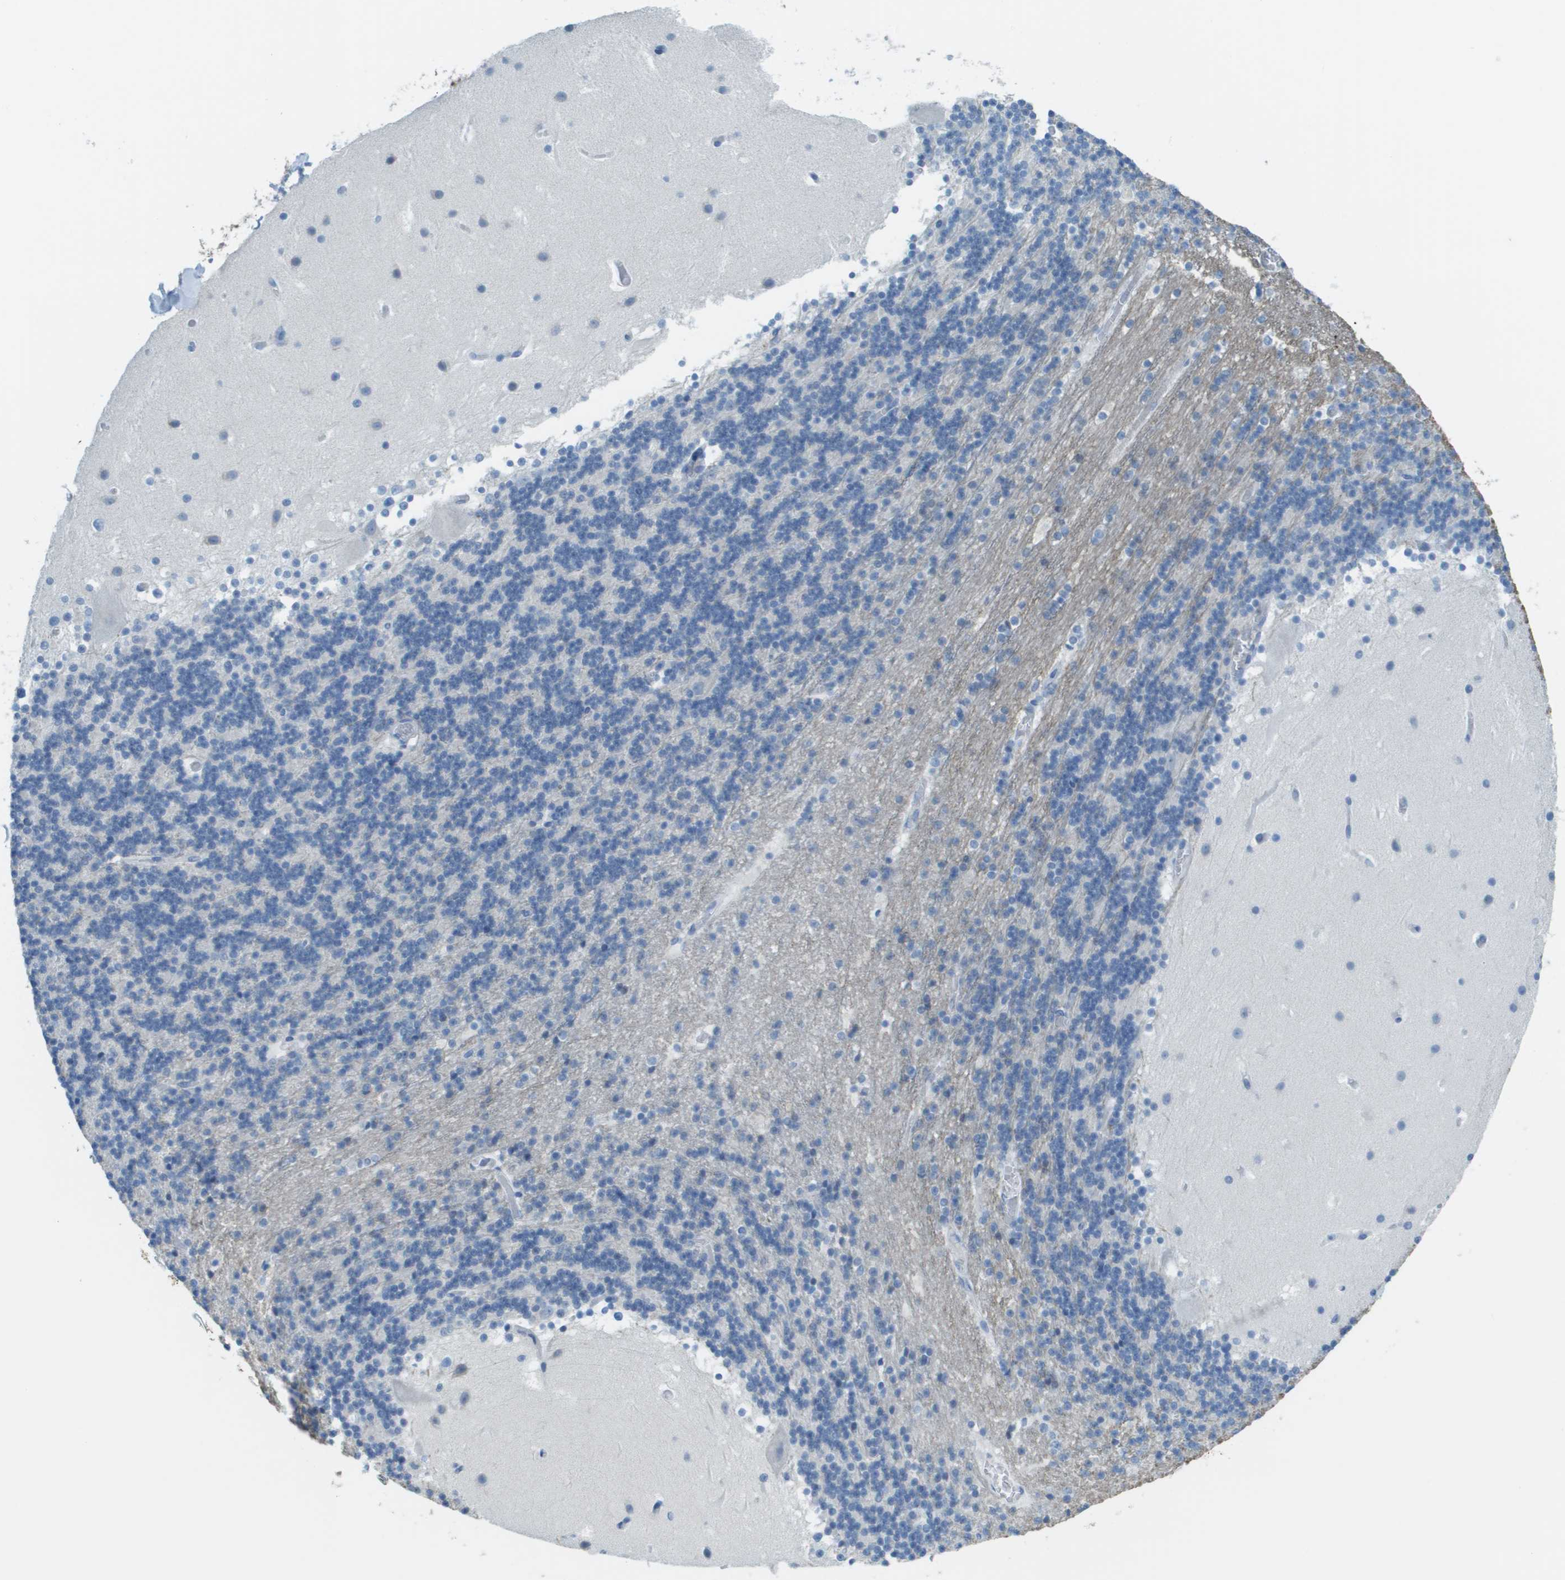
{"staining": {"intensity": "negative", "quantity": "none", "location": "none"}, "tissue": "cerebellum", "cell_type": "Cells in granular layer", "image_type": "normal", "snomed": [{"axis": "morphology", "description": "Normal tissue, NOS"}, {"axis": "topography", "description": "Cerebellum"}], "caption": "Immunohistochemistry of benign cerebellum shows no staining in cells in granular layer. Brightfield microscopy of immunohistochemistry (IHC) stained with DAB (brown) and hematoxylin (blue), captured at high magnification.", "gene": "PTGDR2", "patient": {"sex": "male", "age": 45}}